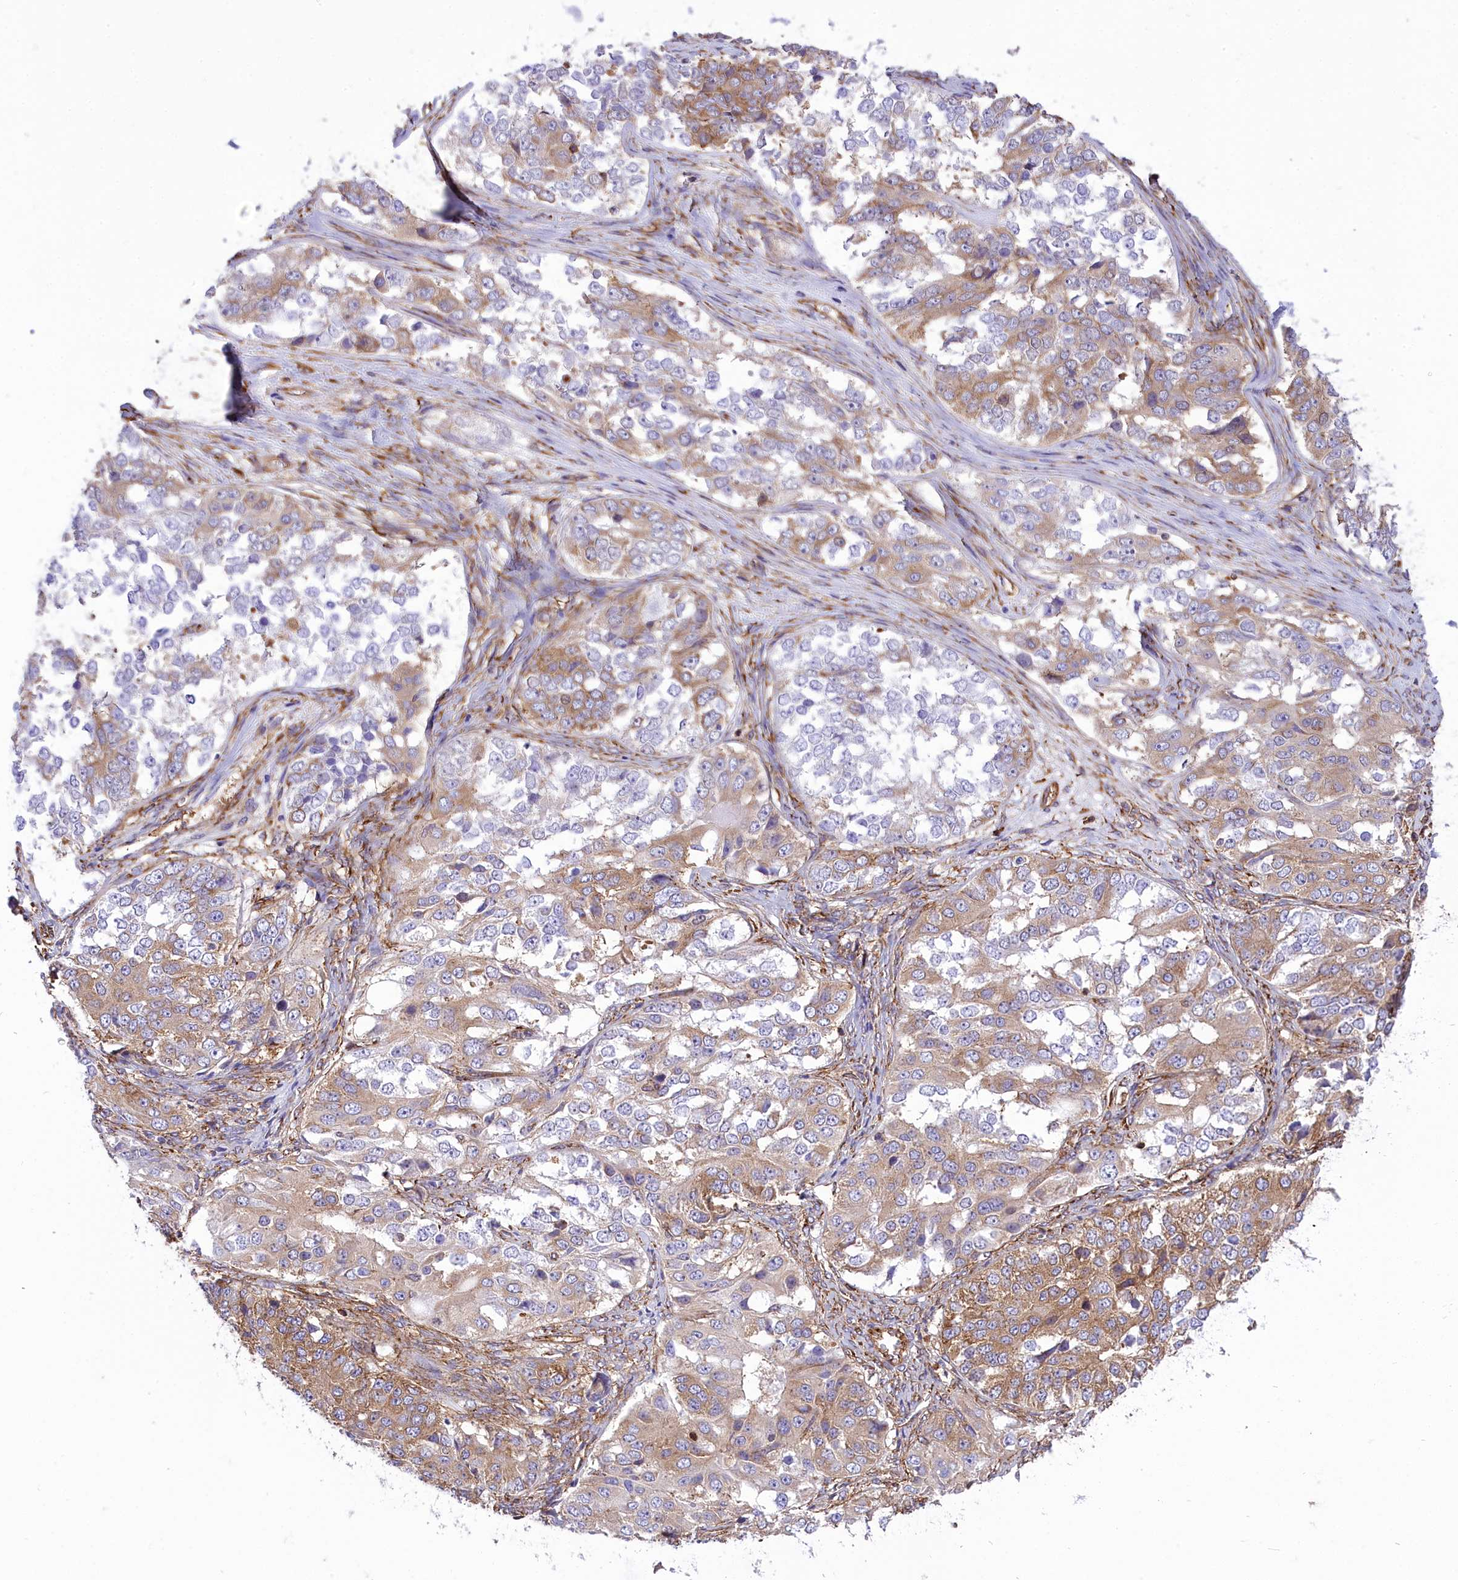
{"staining": {"intensity": "moderate", "quantity": "25%-75%", "location": "cytoplasmic/membranous"}, "tissue": "ovarian cancer", "cell_type": "Tumor cells", "image_type": "cancer", "snomed": [{"axis": "morphology", "description": "Carcinoma, endometroid"}, {"axis": "topography", "description": "Ovary"}], "caption": "Immunohistochemistry (IHC) of human endometroid carcinoma (ovarian) displays medium levels of moderate cytoplasmic/membranous expression in approximately 25%-75% of tumor cells. Immunohistochemistry (IHC) stains the protein of interest in brown and the nuclei are stained blue.", "gene": "SEPTIN9", "patient": {"sex": "female", "age": 51}}